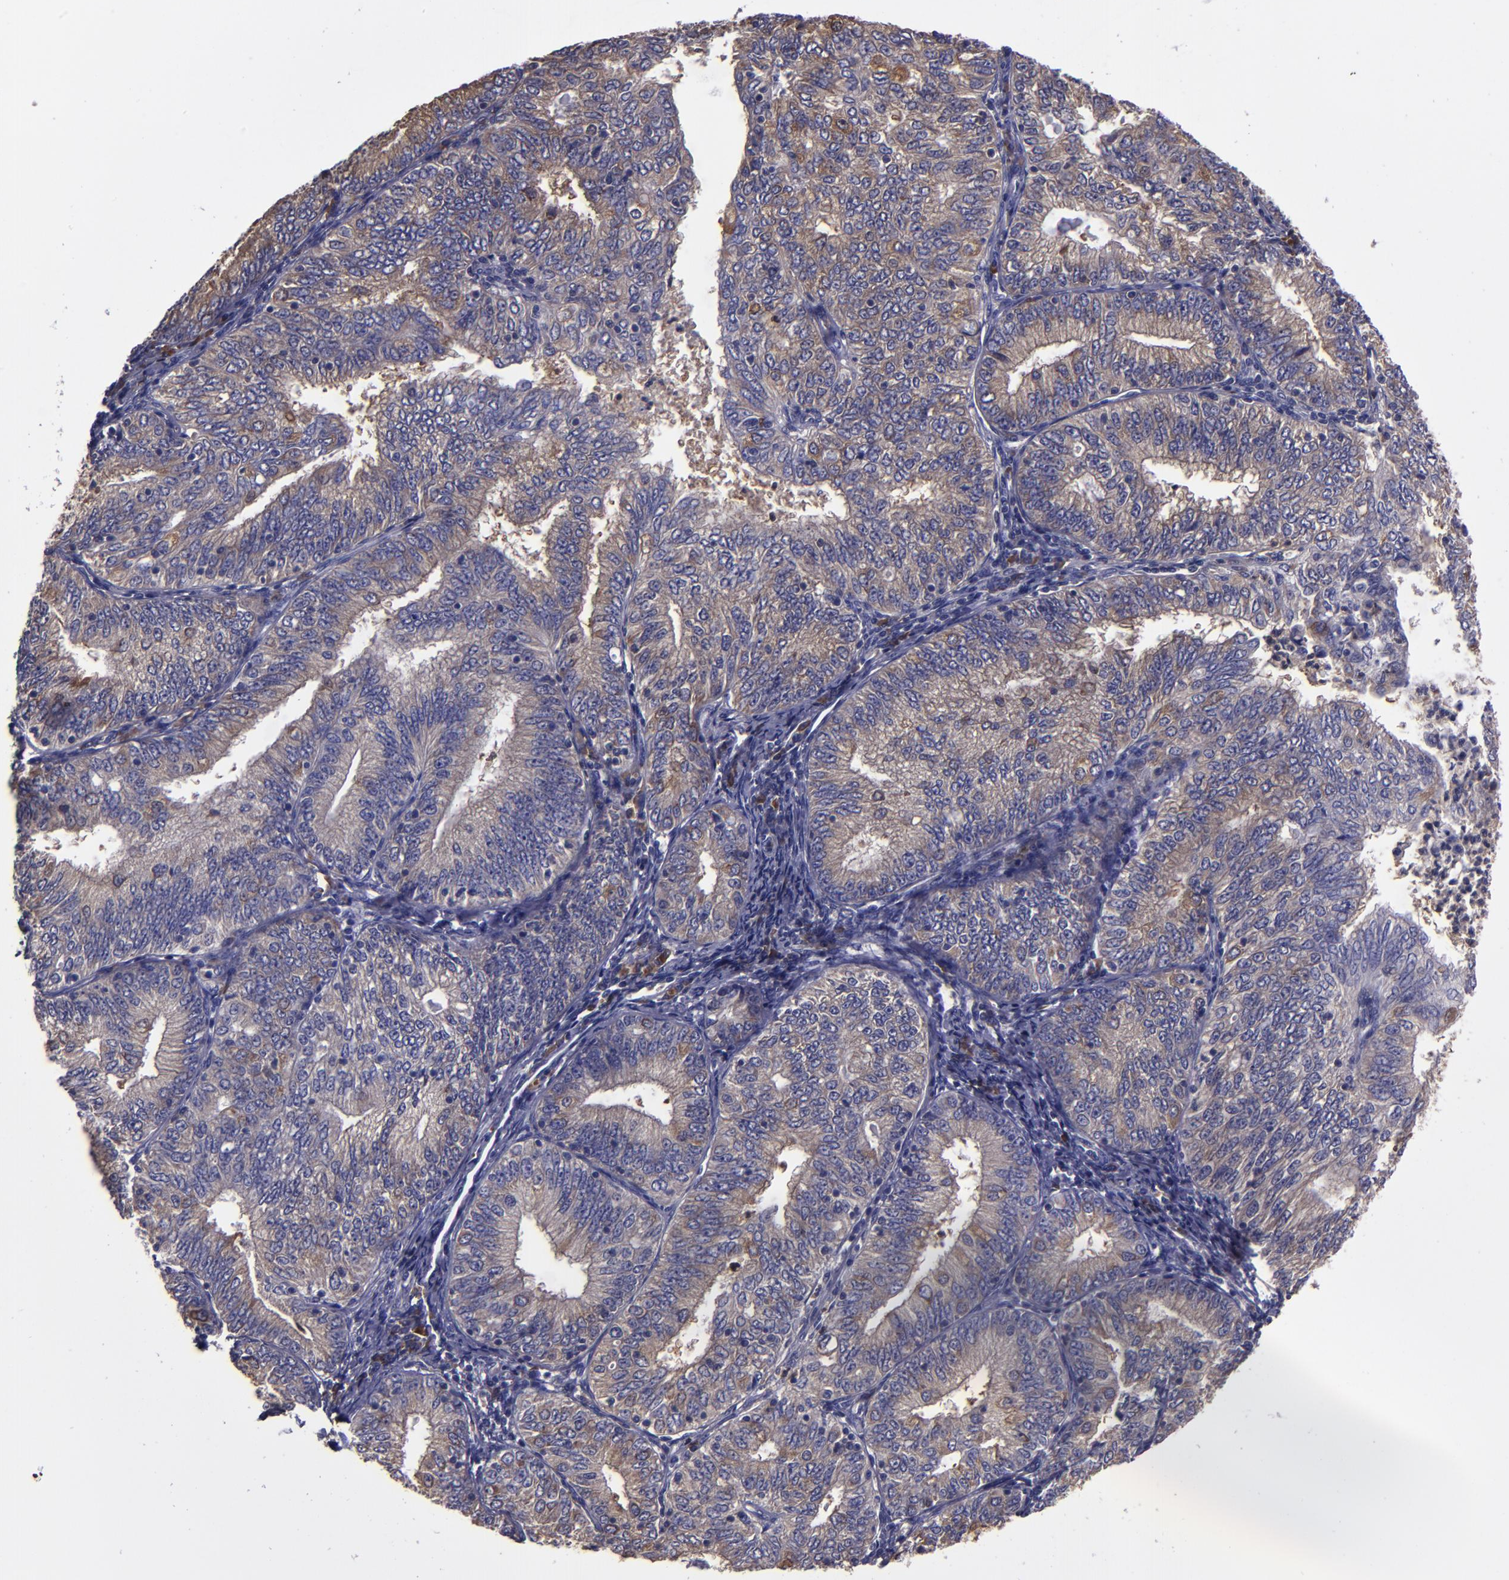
{"staining": {"intensity": "moderate", "quantity": "25%-75%", "location": "cytoplasmic/membranous"}, "tissue": "endometrial cancer", "cell_type": "Tumor cells", "image_type": "cancer", "snomed": [{"axis": "morphology", "description": "Adenocarcinoma, NOS"}, {"axis": "topography", "description": "Endometrium"}], "caption": "Endometrial adenocarcinoma tissue exhibits moderate cytoplasmic/membranous expression in approximately 25%-75% of tumor cells (Brightfield microscopy of DAB IHC at high magnification).", "gene": "CARS1", "patient": {"sex": "female", "age": 69}}